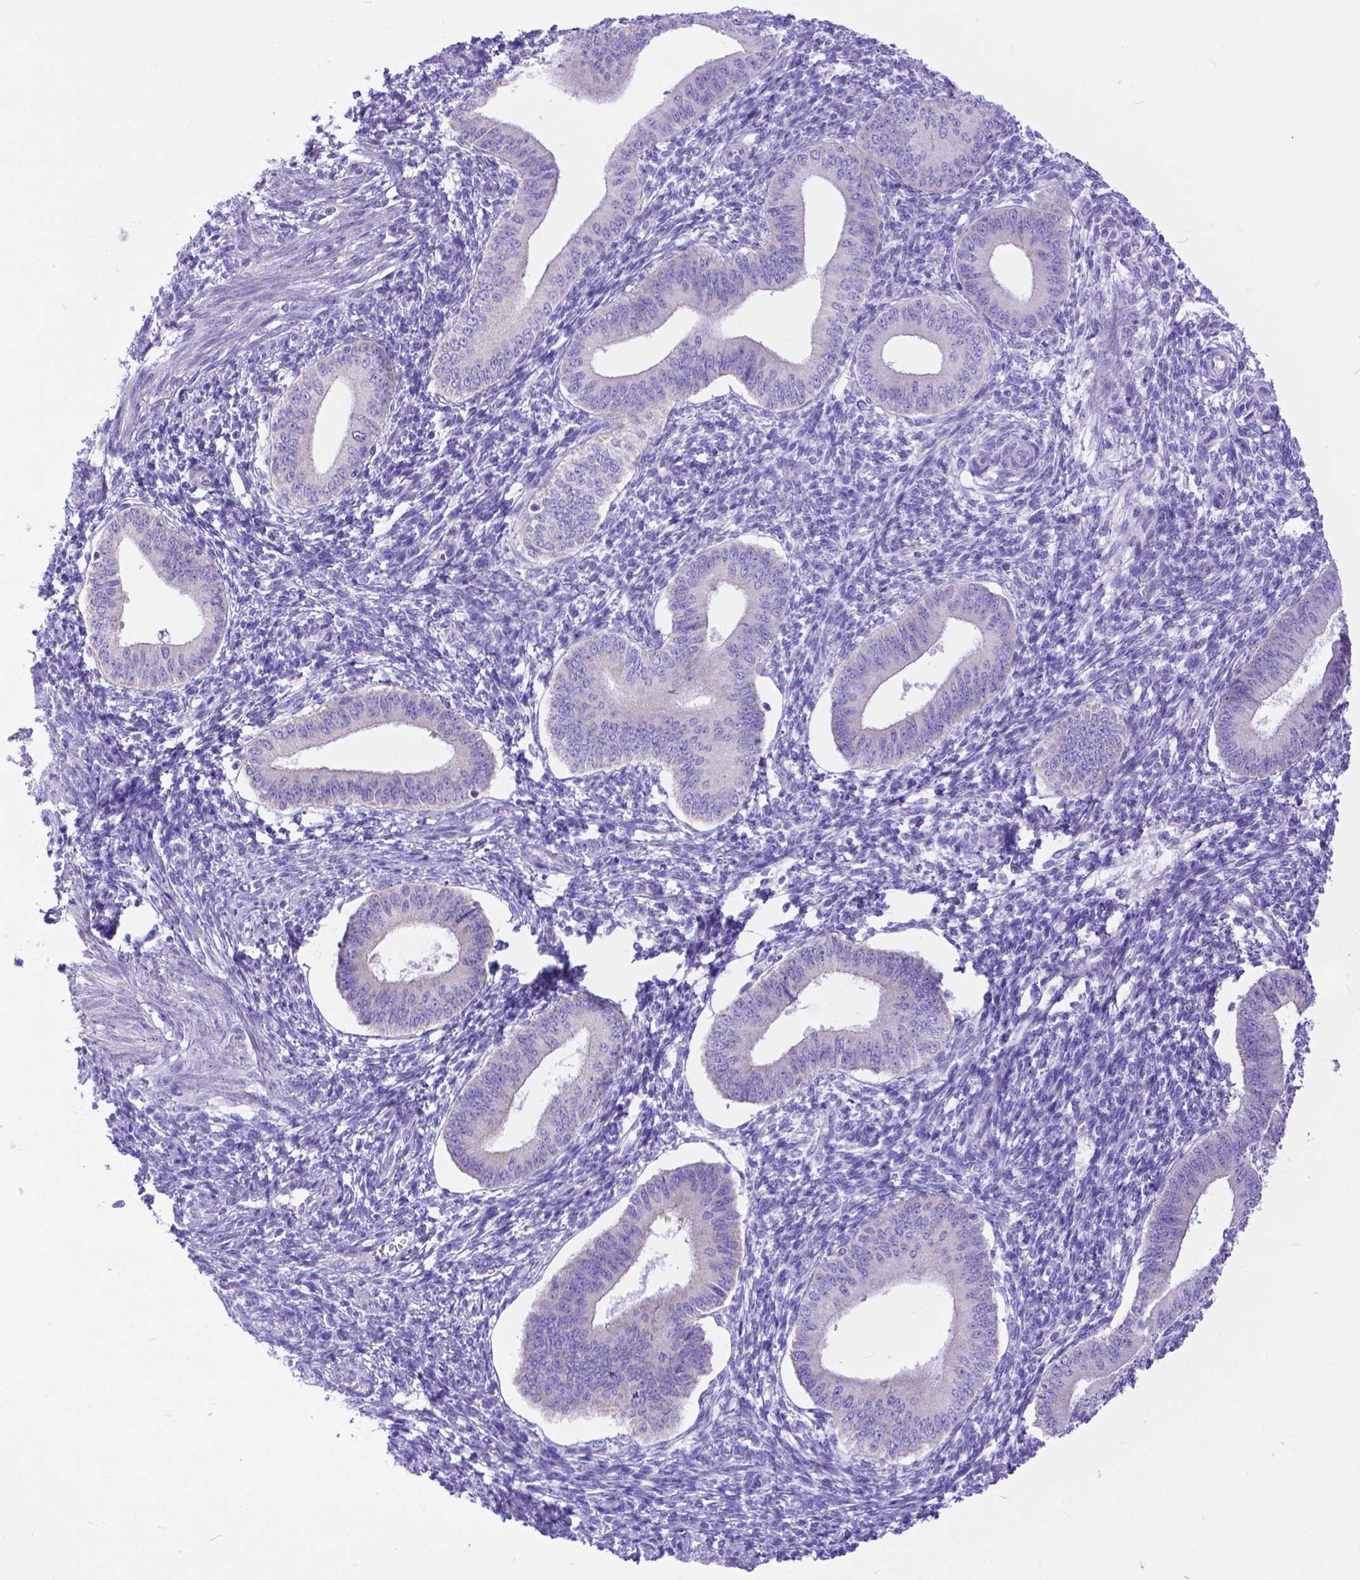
{"staining": {"intensity": "negative", "quantity": "none", "location": "none"}, "tissue": "endometrium", "cell_type": "Cells in endometrial stroma", "image_type": "normal", "snomed": [{"axis": "morphology", "description": "Normal tissue, NOS"}, {"axis": "topography", "description": "Endometrium"}], "caption": "DAB immunohistochemical staining of normal human endometrium displays no significant staining in cells in endometrial stroma. (Immunohistochemistry (ihc), brightfield microscopy, high magnification).", "gene": "DHRS2", "patient": {"sex": "female", "age": 42}}